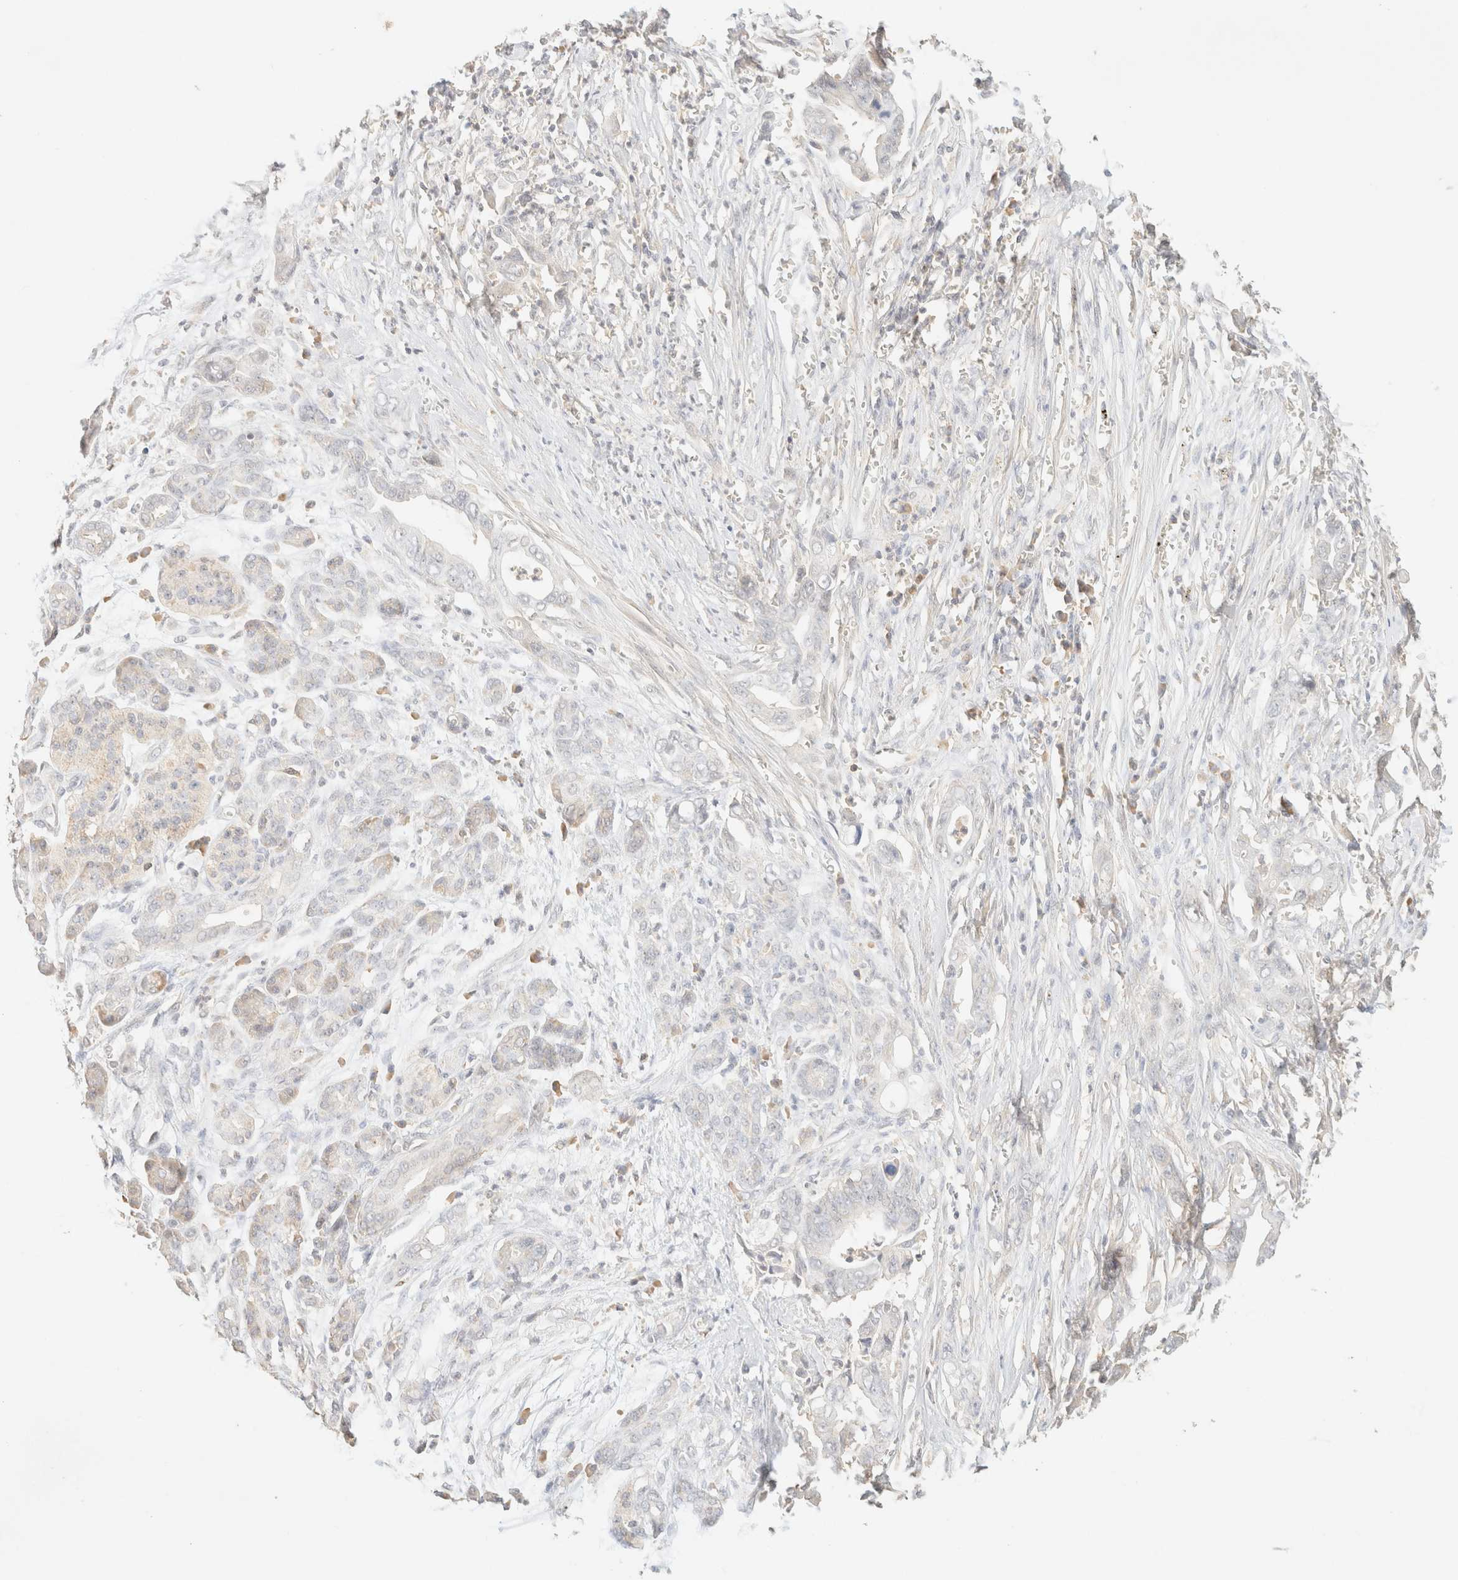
{"staining": {"intensity": "negative", "quantity": "none", "location": "none"}, "tissue": "pancreatic cancer", "cell_type": "Tumor cells", "image_type": "cancer", "snomed": [{"axis": "morphology", "description": "Adenocarcinoma, NOS"}, {"axis": "topography", "description": "Pancreas"}], "caption": "This is a micrograph of immunohistochemistry (IHC) staining of adenocarcinoma (pancreatic), which shows no positivity in tumor cells.", "gene": "TIMD4", "patient": {"sex": "male", "age": 59}}